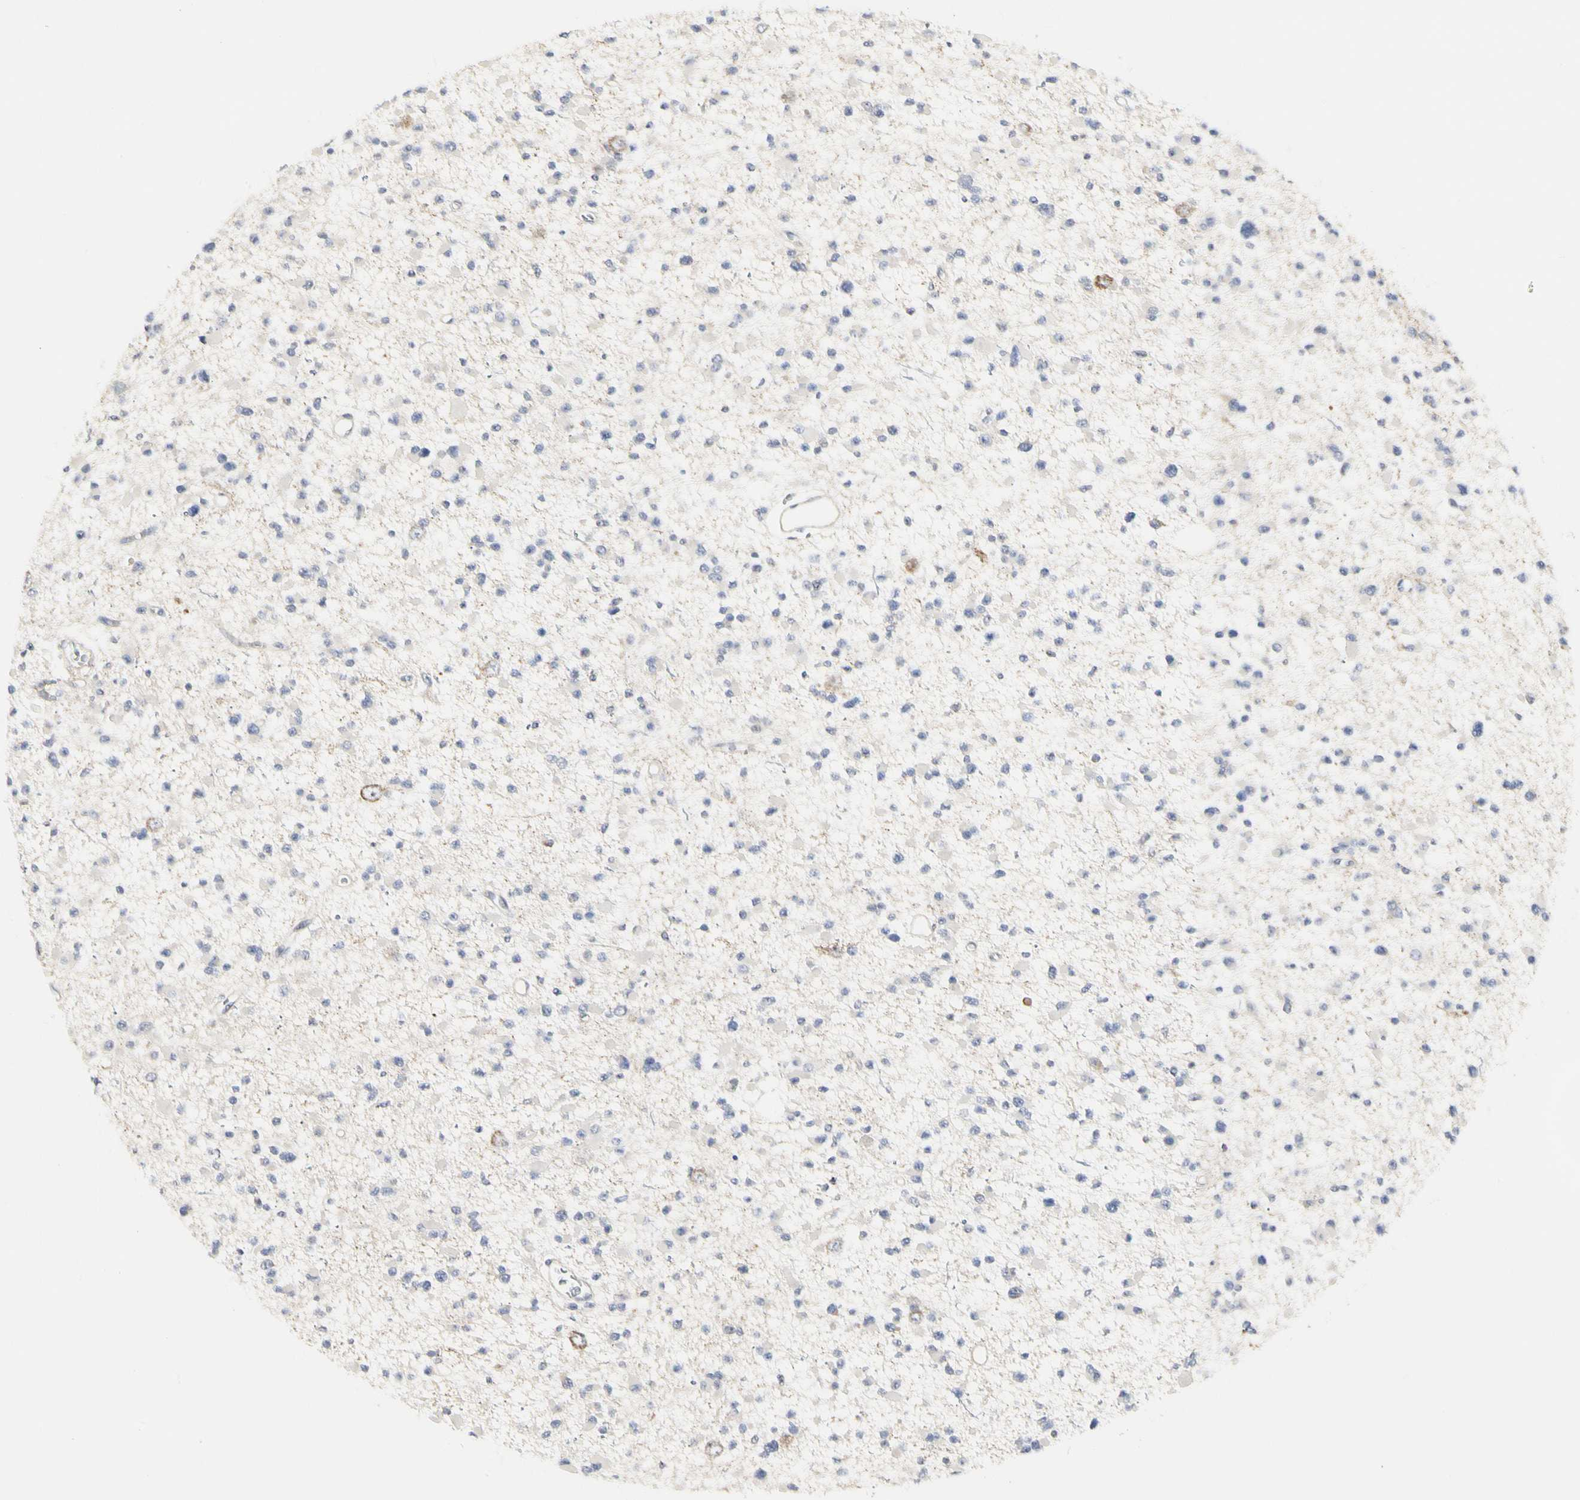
{"staining": {"intensity": "negative", "quantity": "none", "location": "none"}, "tissue": "glioma", "cell_type": "Tumor cells", "image_type": "cancer", "snomed": [{"axis": "morphology", "description": "Glioma, malignant, Low grade"}, {"axis": "topography", "description": "Brain"}], "caption": "Tumor cells are negative for brown protein staining in glioma.", "gene": "SHANK2", "patient": {"sex": "female", "age": 22}}